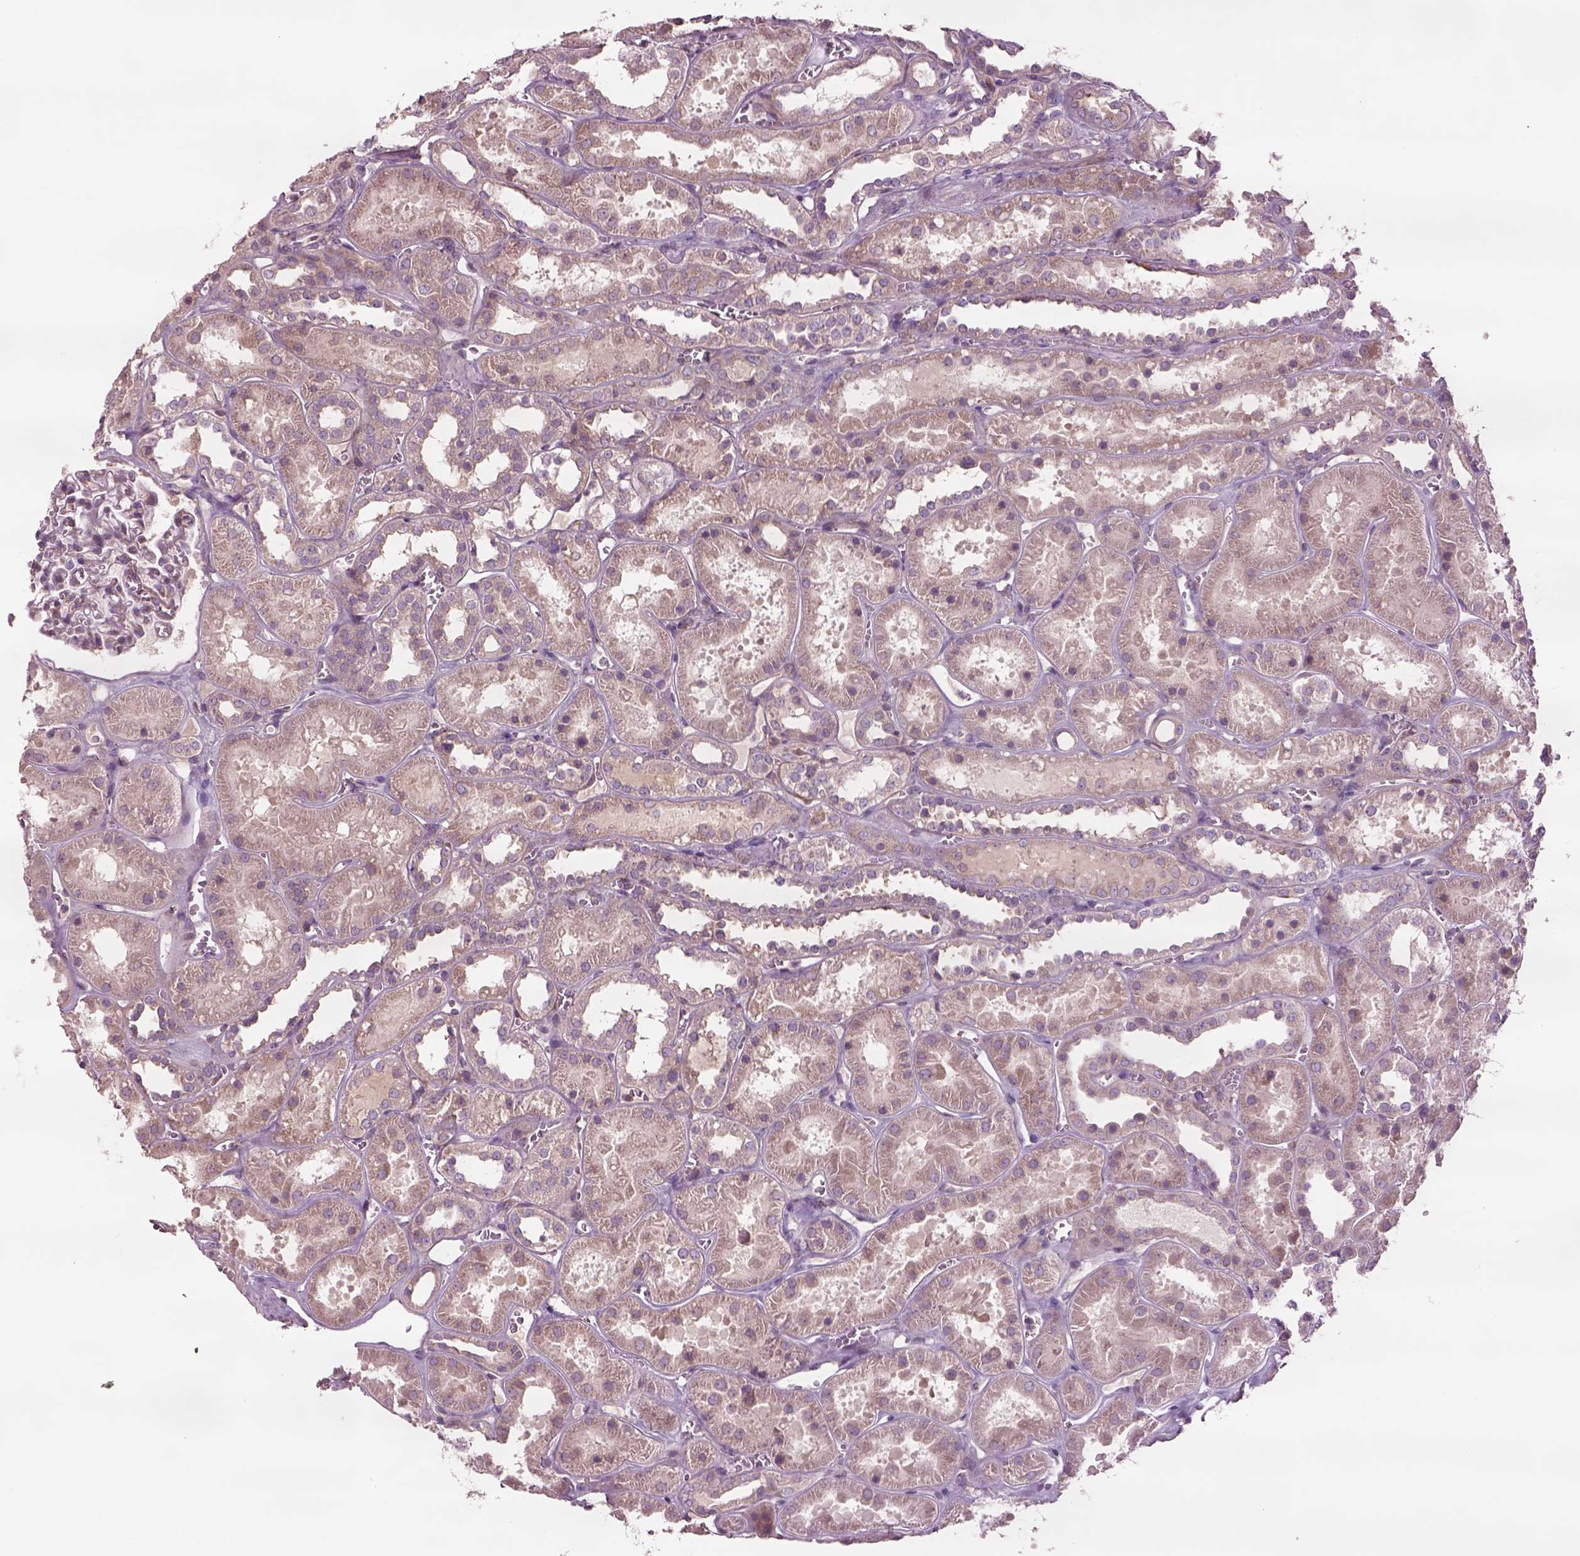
{"staining": {"intensity": "negative", "quantity": "none", "location": "none"}, "tissue": "kidney", "cell_type": "Cells in glomeruli", "image_type": "normal", "snomed": [{"axis": "morphology", "description": "Normal tissue, NOS"}, {"axis": "topography", "description": "Kidney"}], "caption": "Unremarkable kidney was stained to show a protein in brown. There is no significant expression in cells in glomeruli. The staining is performed using DAB brown chromogen with nuclei counter-stained in using hematoxylin.", "gene": "SEC23A", "patient": {"sex": "female", "age": 41}}